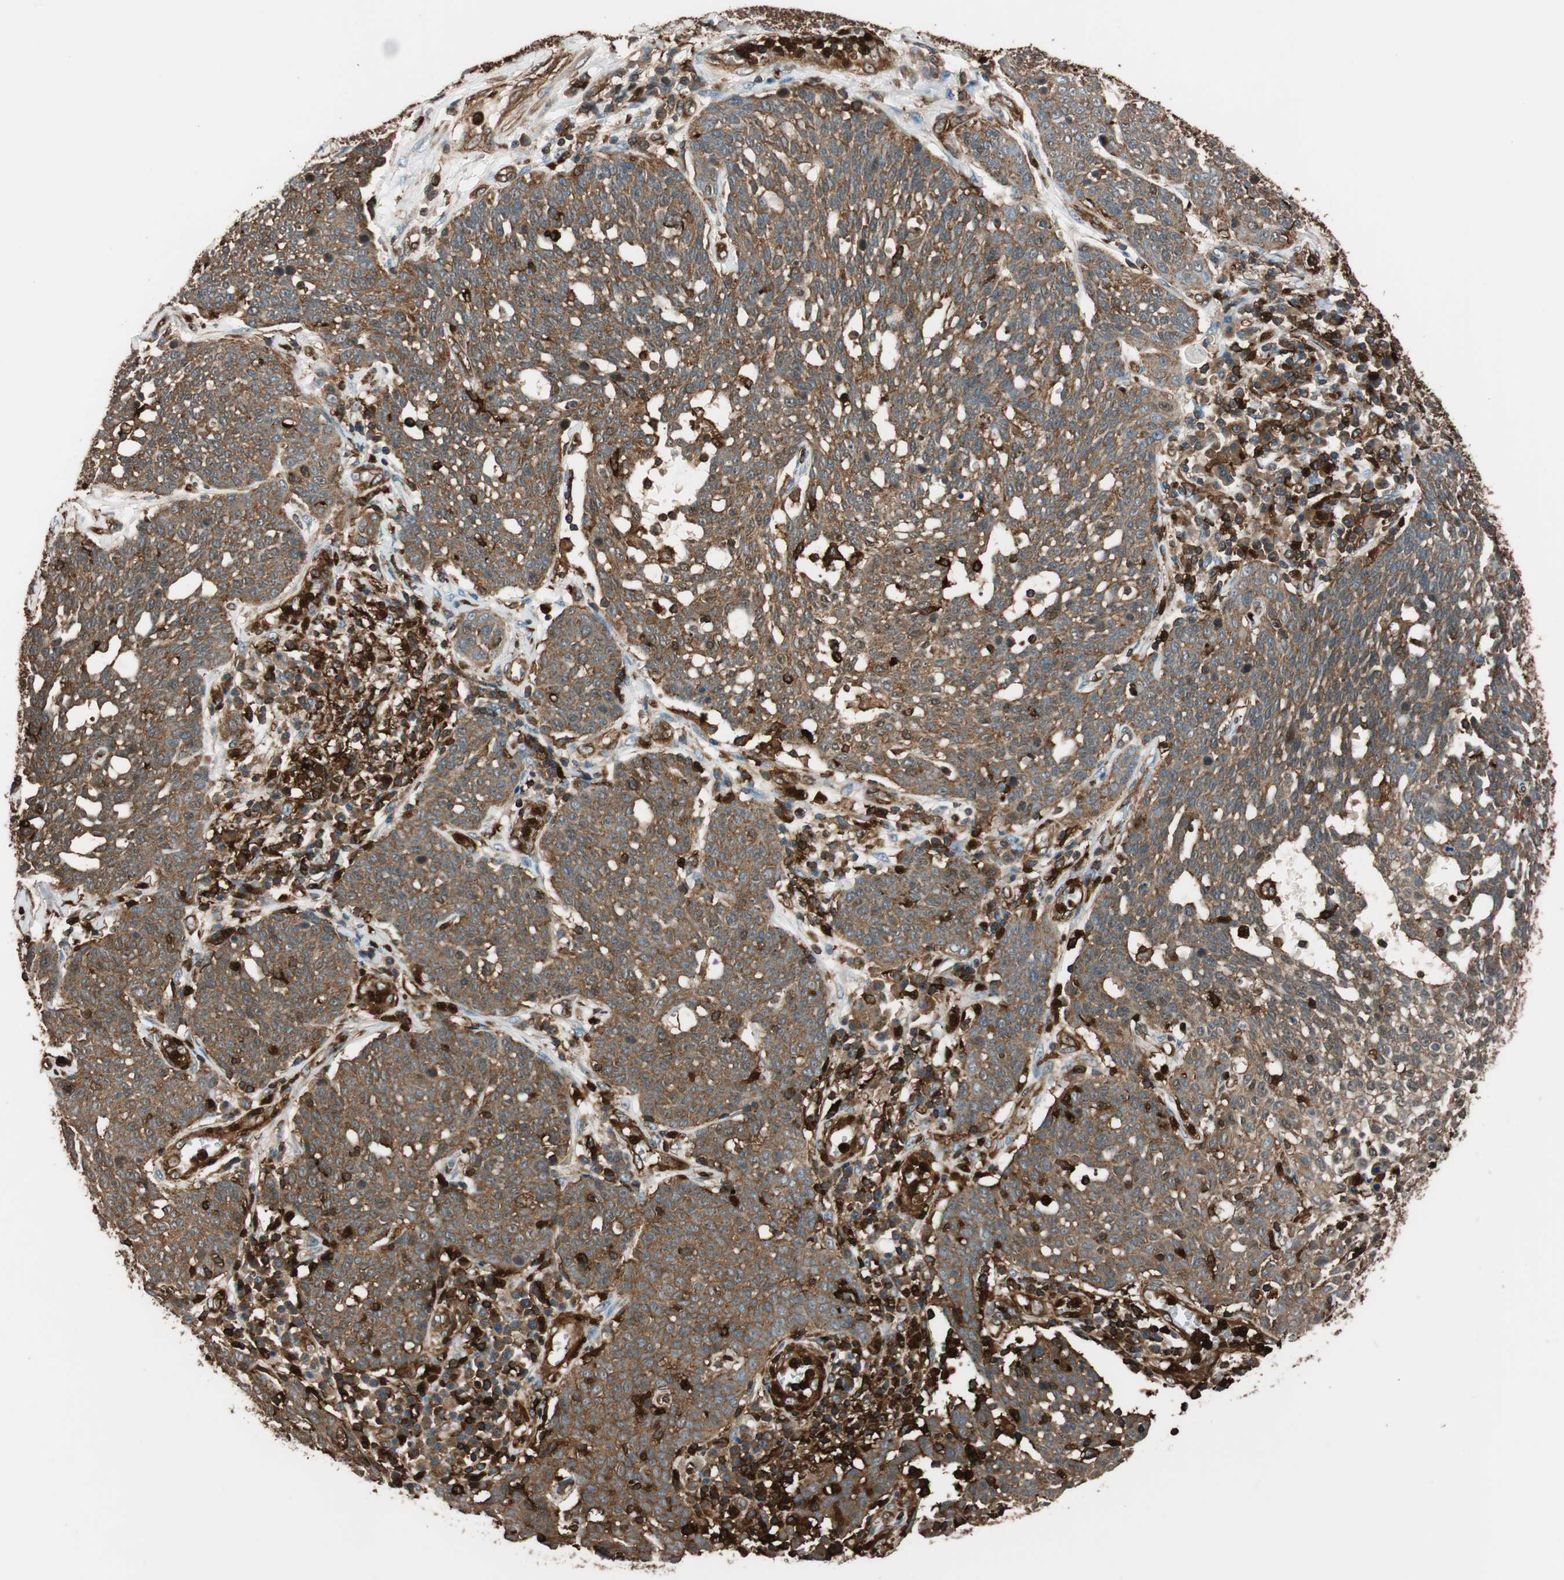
{"staining": {"intensity": "strong", "quantity": ">75%", "location": "cytoplasmic/membranous"}, "tissue": "cervical cancer", "cell_type": "Tumor cells", "image_type": "cancer", "snomed": [{"axis": "morphology", "description": "Squamous cell carcinoma, NOS"}, {"axis": "topography", "description": "Cervix"}], "caption": "Protein staining by immunohistochemistry (IHC) displays strong cytoplasmic/membranous staining in approximately >75% of tumor cells in cervical cancer.", "gene": "VASP", "patient": {"sex": "female", "age": 34}}